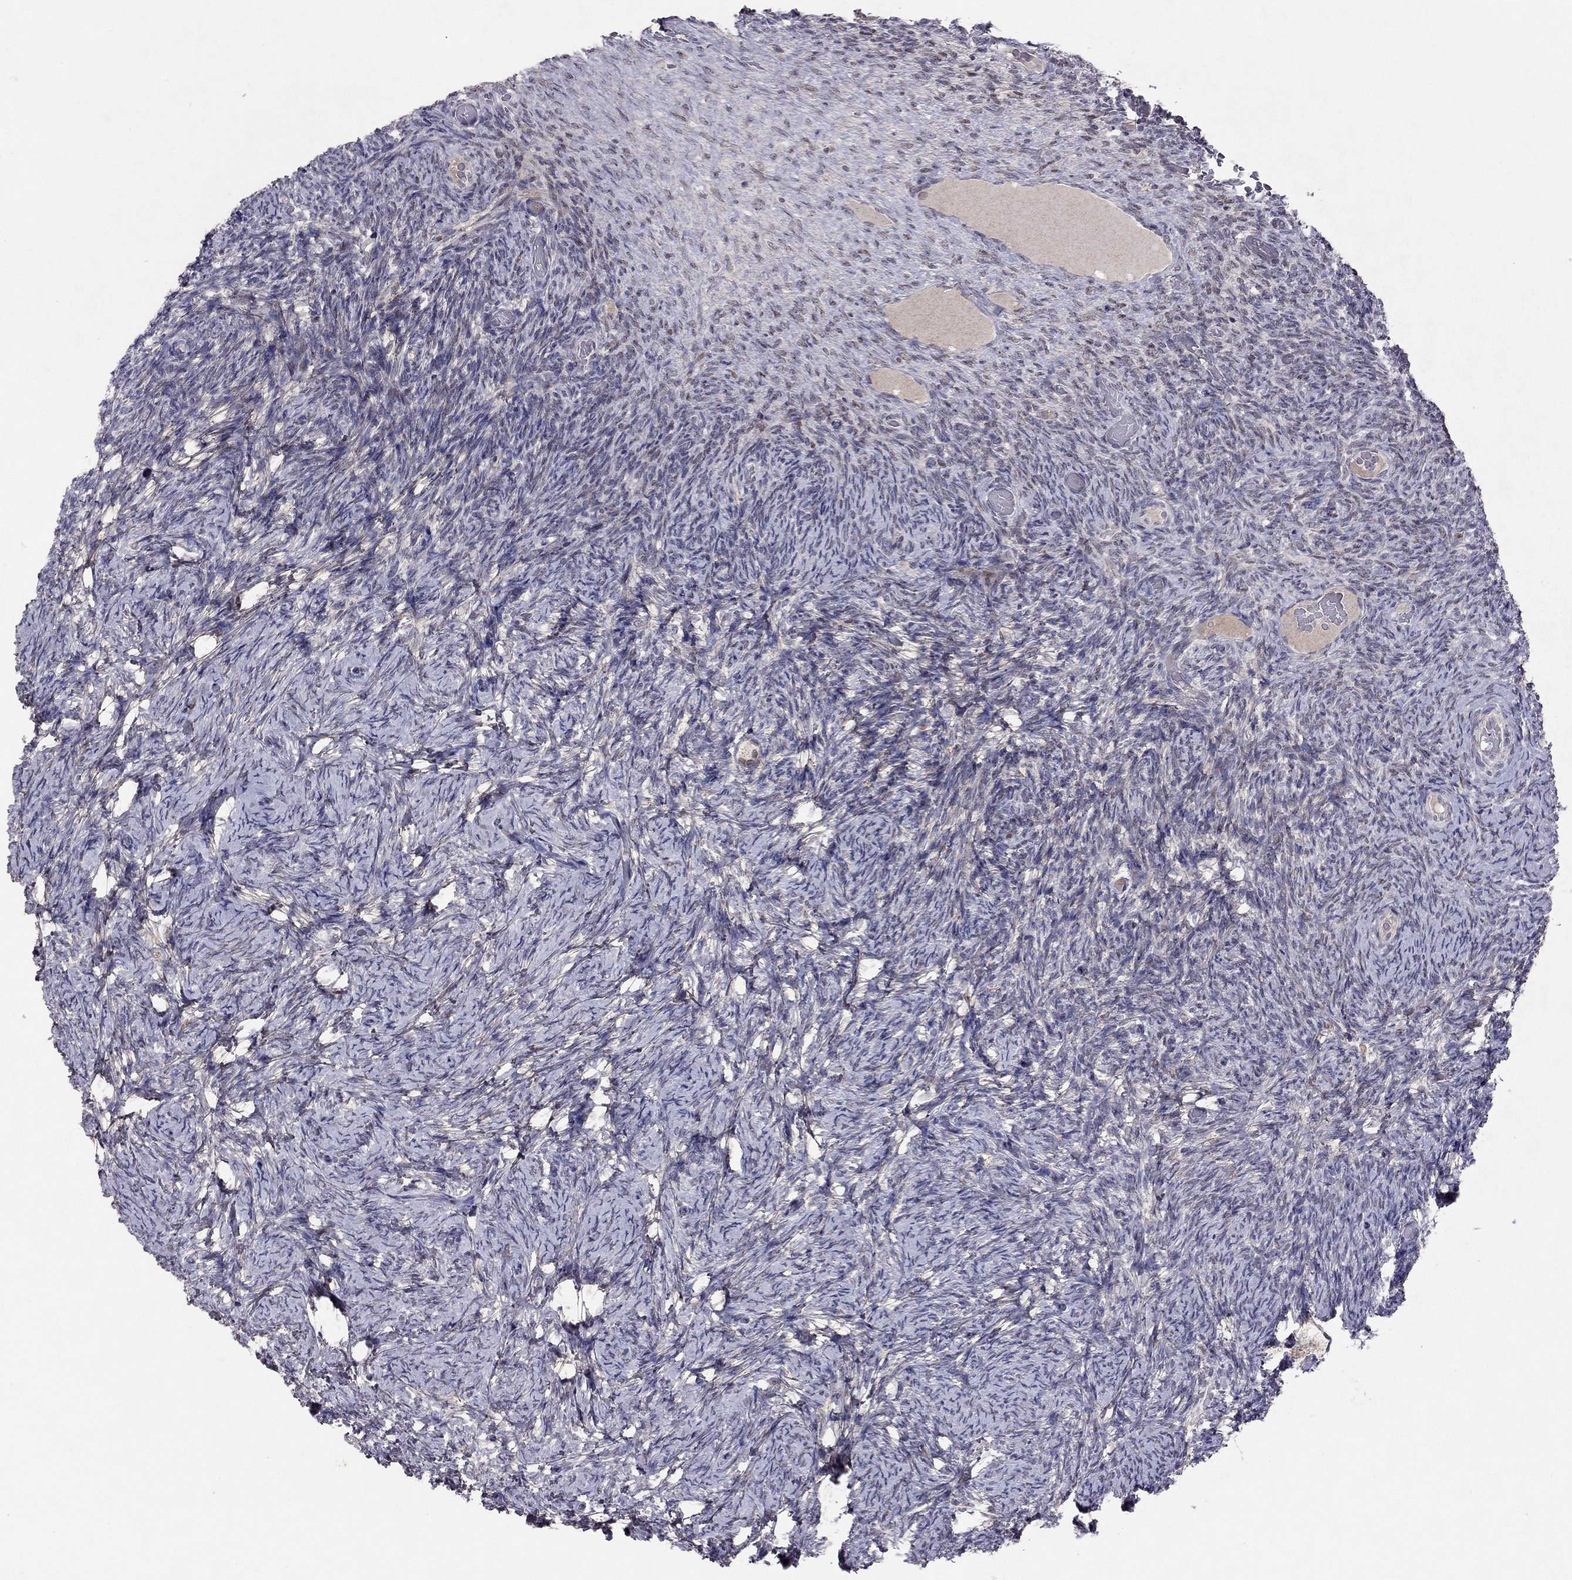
{"staining": {"intensity": "moderate", "quantity": "<25%", "location": "nuclear"}, "tissue": "ovary", "cell_type": "Ovarian stroma cells", "image_type": "normal", "snomed": [{"axis": "morphology", "description": "Normal tissue, NOS"}, {"axis": "topography", "description": "Ovary"}], "caption": "Immunohistochemical staining of benign human ovary shows <25% levels of moderate nuclear protein staining in approximately <25% of ovarian stroma cells.", "gene": "ESR2", "patient": {"sex": "female", "age": 34}}